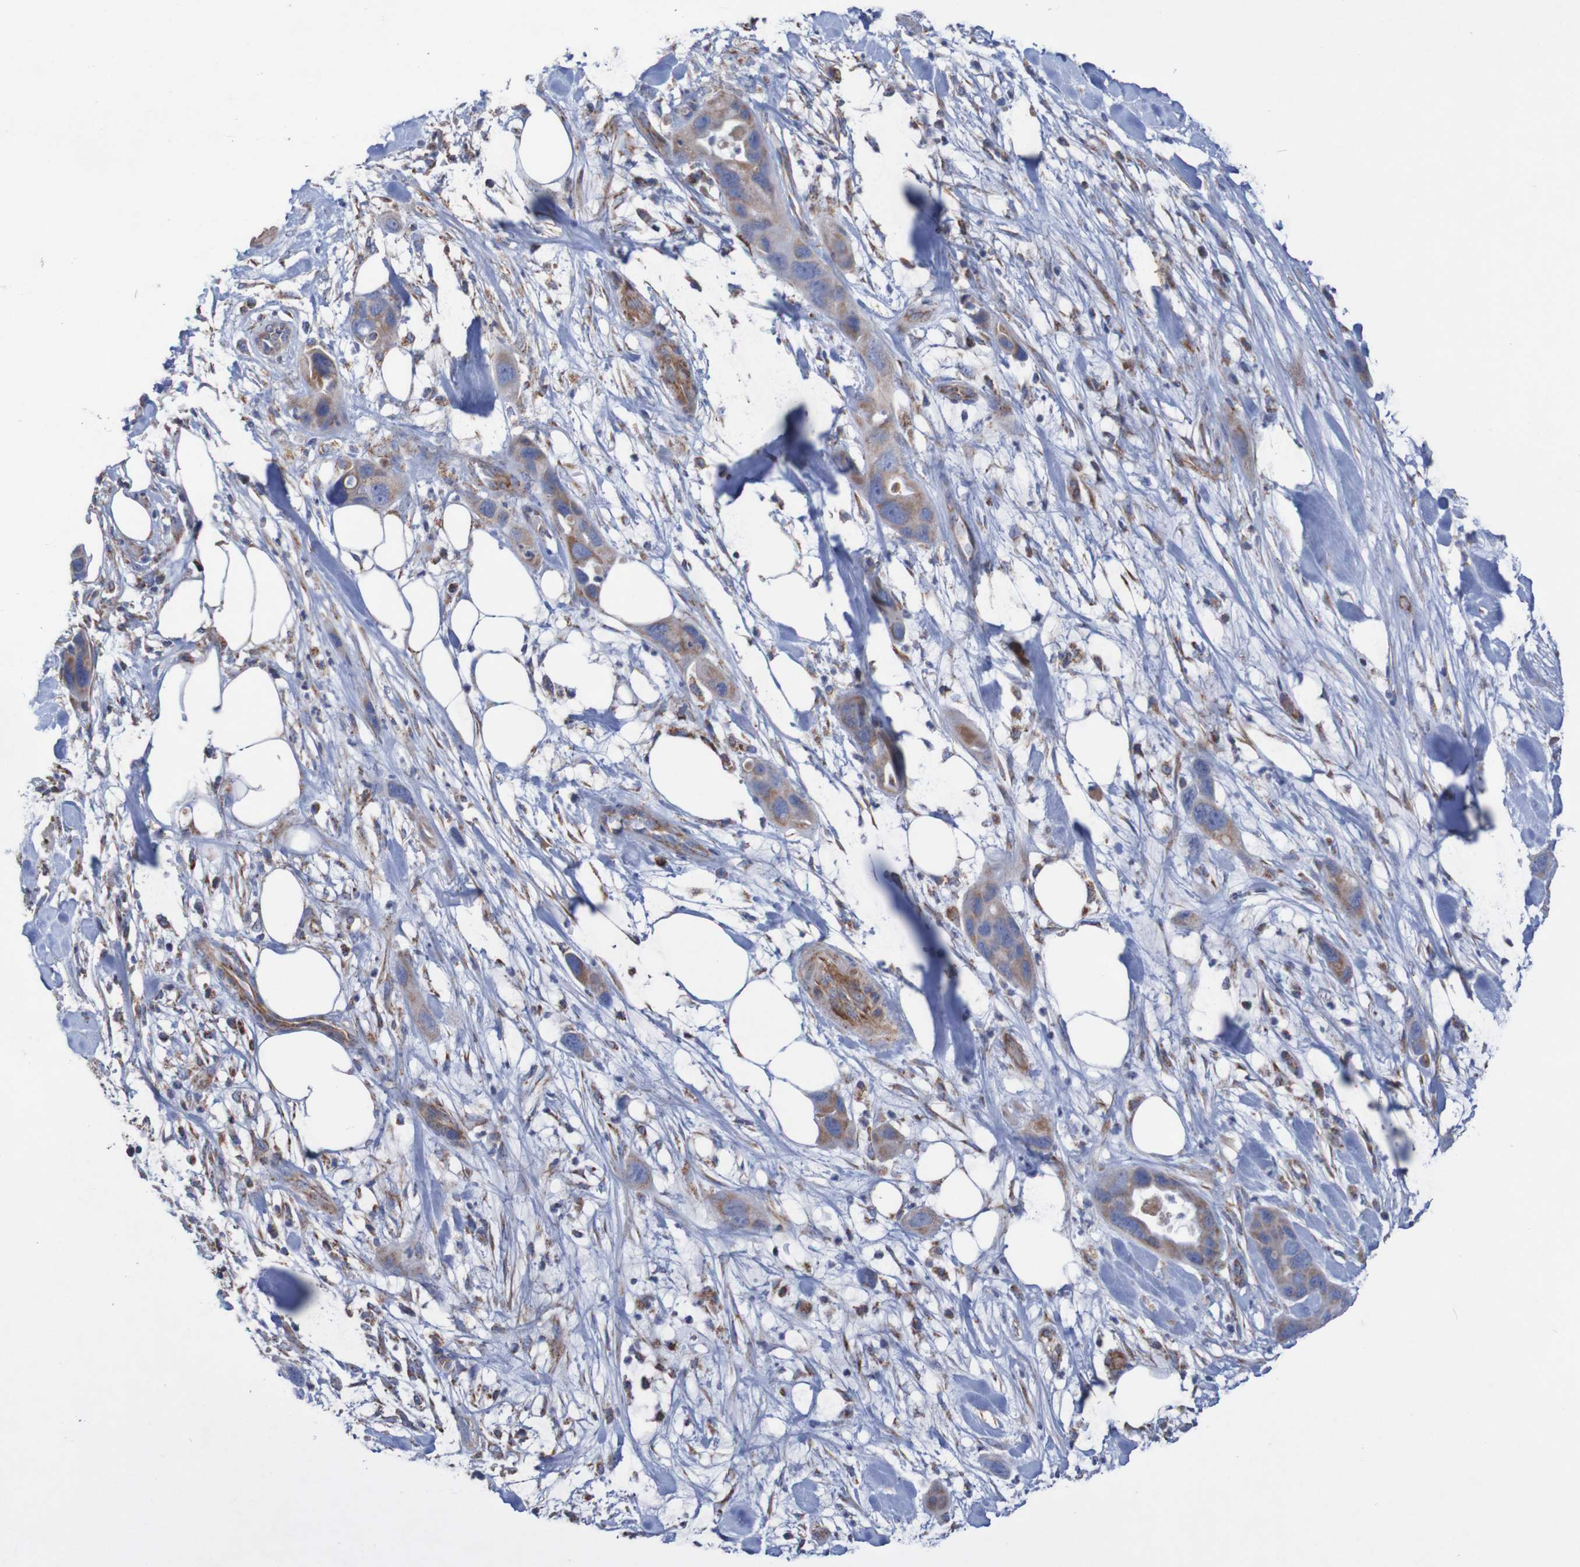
{"staining": {"intensity": "moderate", "quantity": ">75%", "location": "cytoplasmic/membranous"}, "tissue": "pancreatic cancer", "cell_type": "Tumor cells", "image_type": "cancer", "snomed": [{"axis": "morphology", "description": "Adenocarcinoma, NOS"}, {"axis": "topography", "description": "Pancreas"}], "caption": "Adenocarcinoma (pancreatic) was stained to show a protein in brown. There is medium levels of moderate cytoplasmic/membranous staining in approximately >75% of tumor cells.", "gene": "MMEL1", "patient": {"sex": "female", "age": 71}}